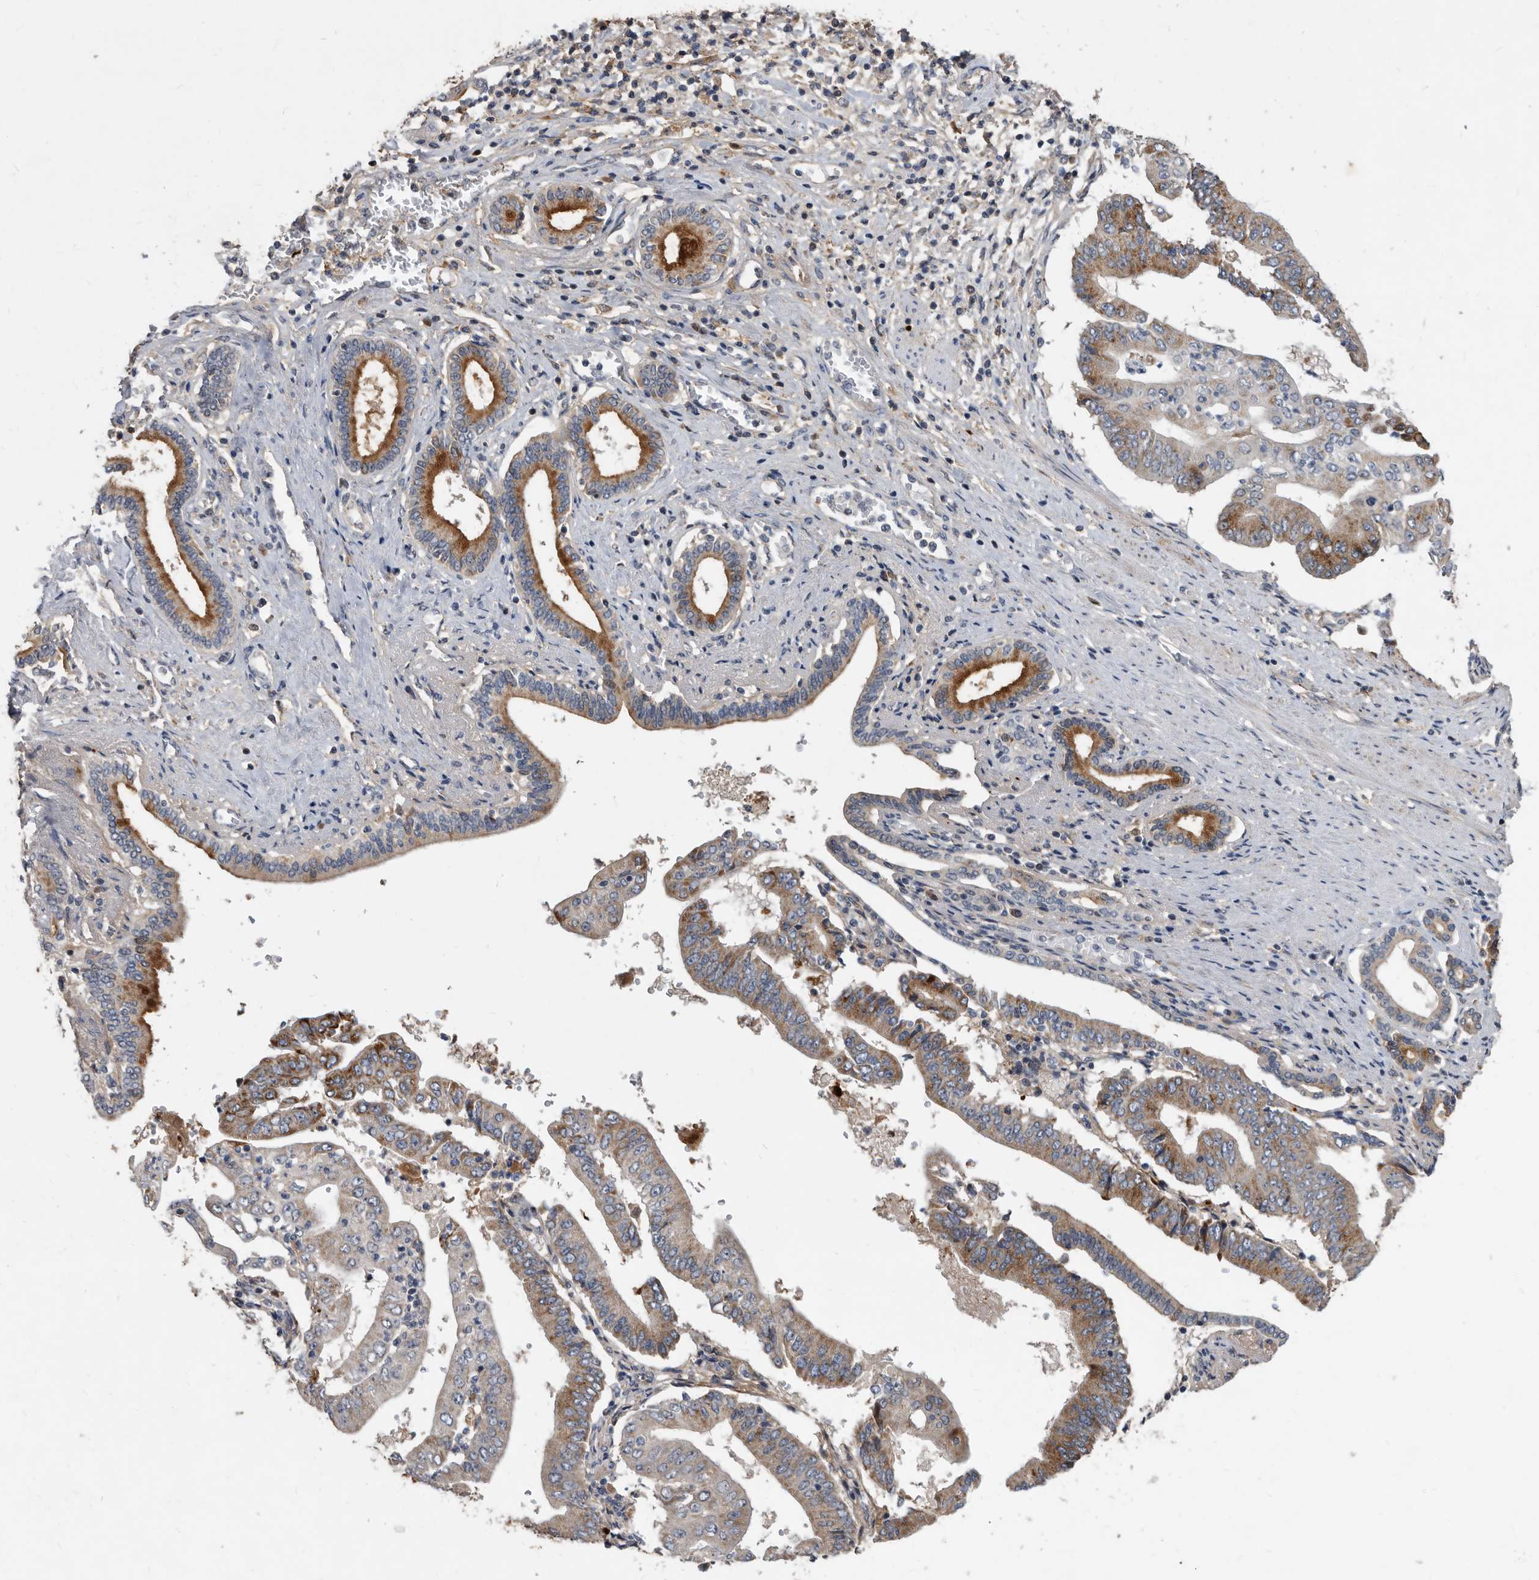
{"staining": {"intensity": "moderate", "quantity": ">75%", "location": "cytoplasmic/membranous"}, "tissue": "pancreatic cancer", "cell_type": "Tumor cells", "image_type": "cancer", "snomed": [{"axis": "morphology", "description": "Adenocarcinoma, NOS"}, {"axis": "topography", "description": "Pancreas"}], "caption": "Adenocarcinoma (pancreatic) stained for a protein exhibits moderate cytoplasmic/membranous positivity in tumor cells.", "gene": "PI15", "patient": {"sex": "female", "age": 77}}